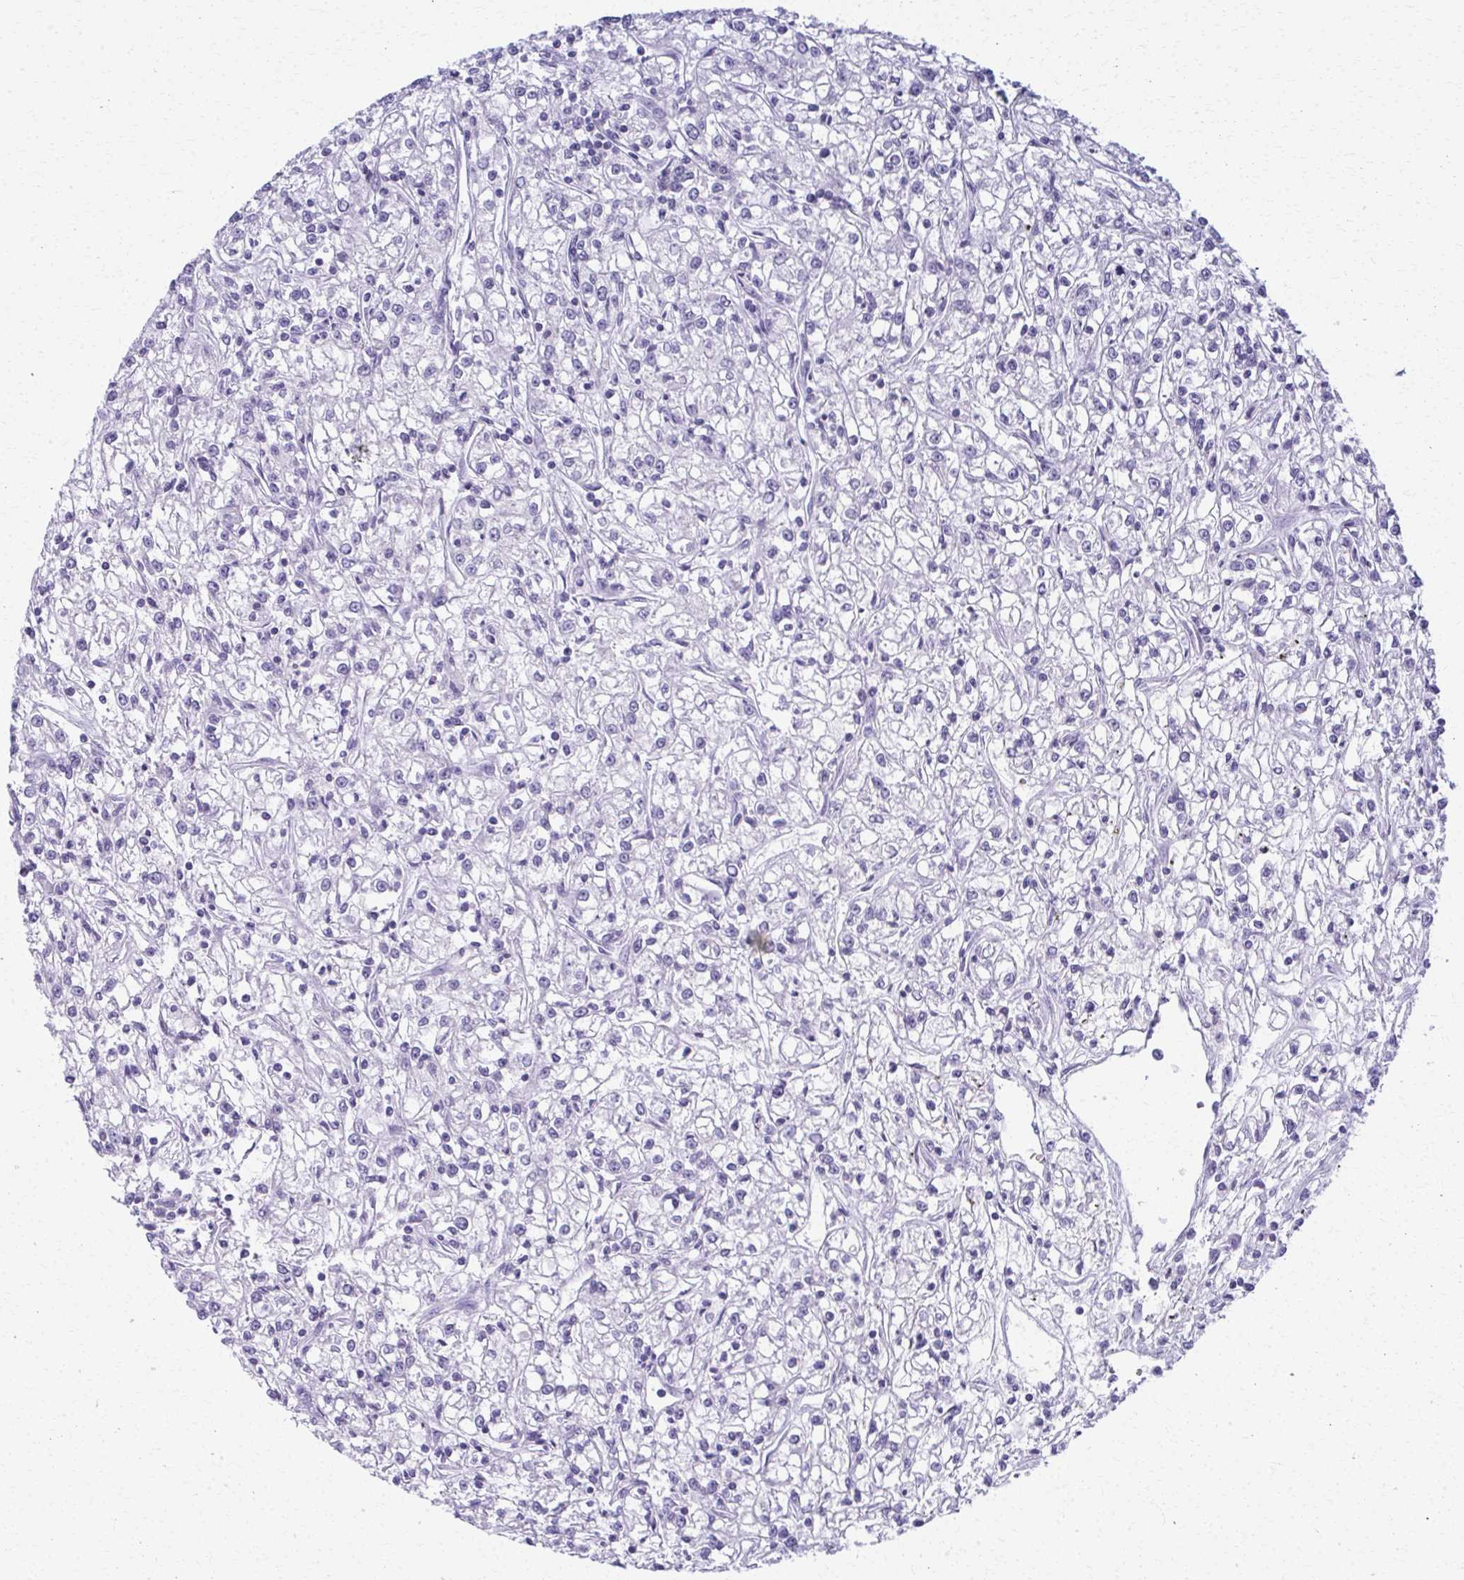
{"staining": {"intensity": "negative", "quantity": "none", "location": "none"}, "tissue": "renal cancer", "cell_type": "Tumor cells", "image_type": "cancer", "snomed": [{"axis": "morphology", "description": "Adenocarcinoma, NOS"}, {"axis": "topography", "description": "Kidney"}], "caption": "IHC image of human renal cancer (adenocarcinoma) stained for a protein (brown), which displays no positivity in tumor cells. Nuclei are stained in blue.", "gene": "SCLY", "patient": {"sex": "female", "age": 59}}